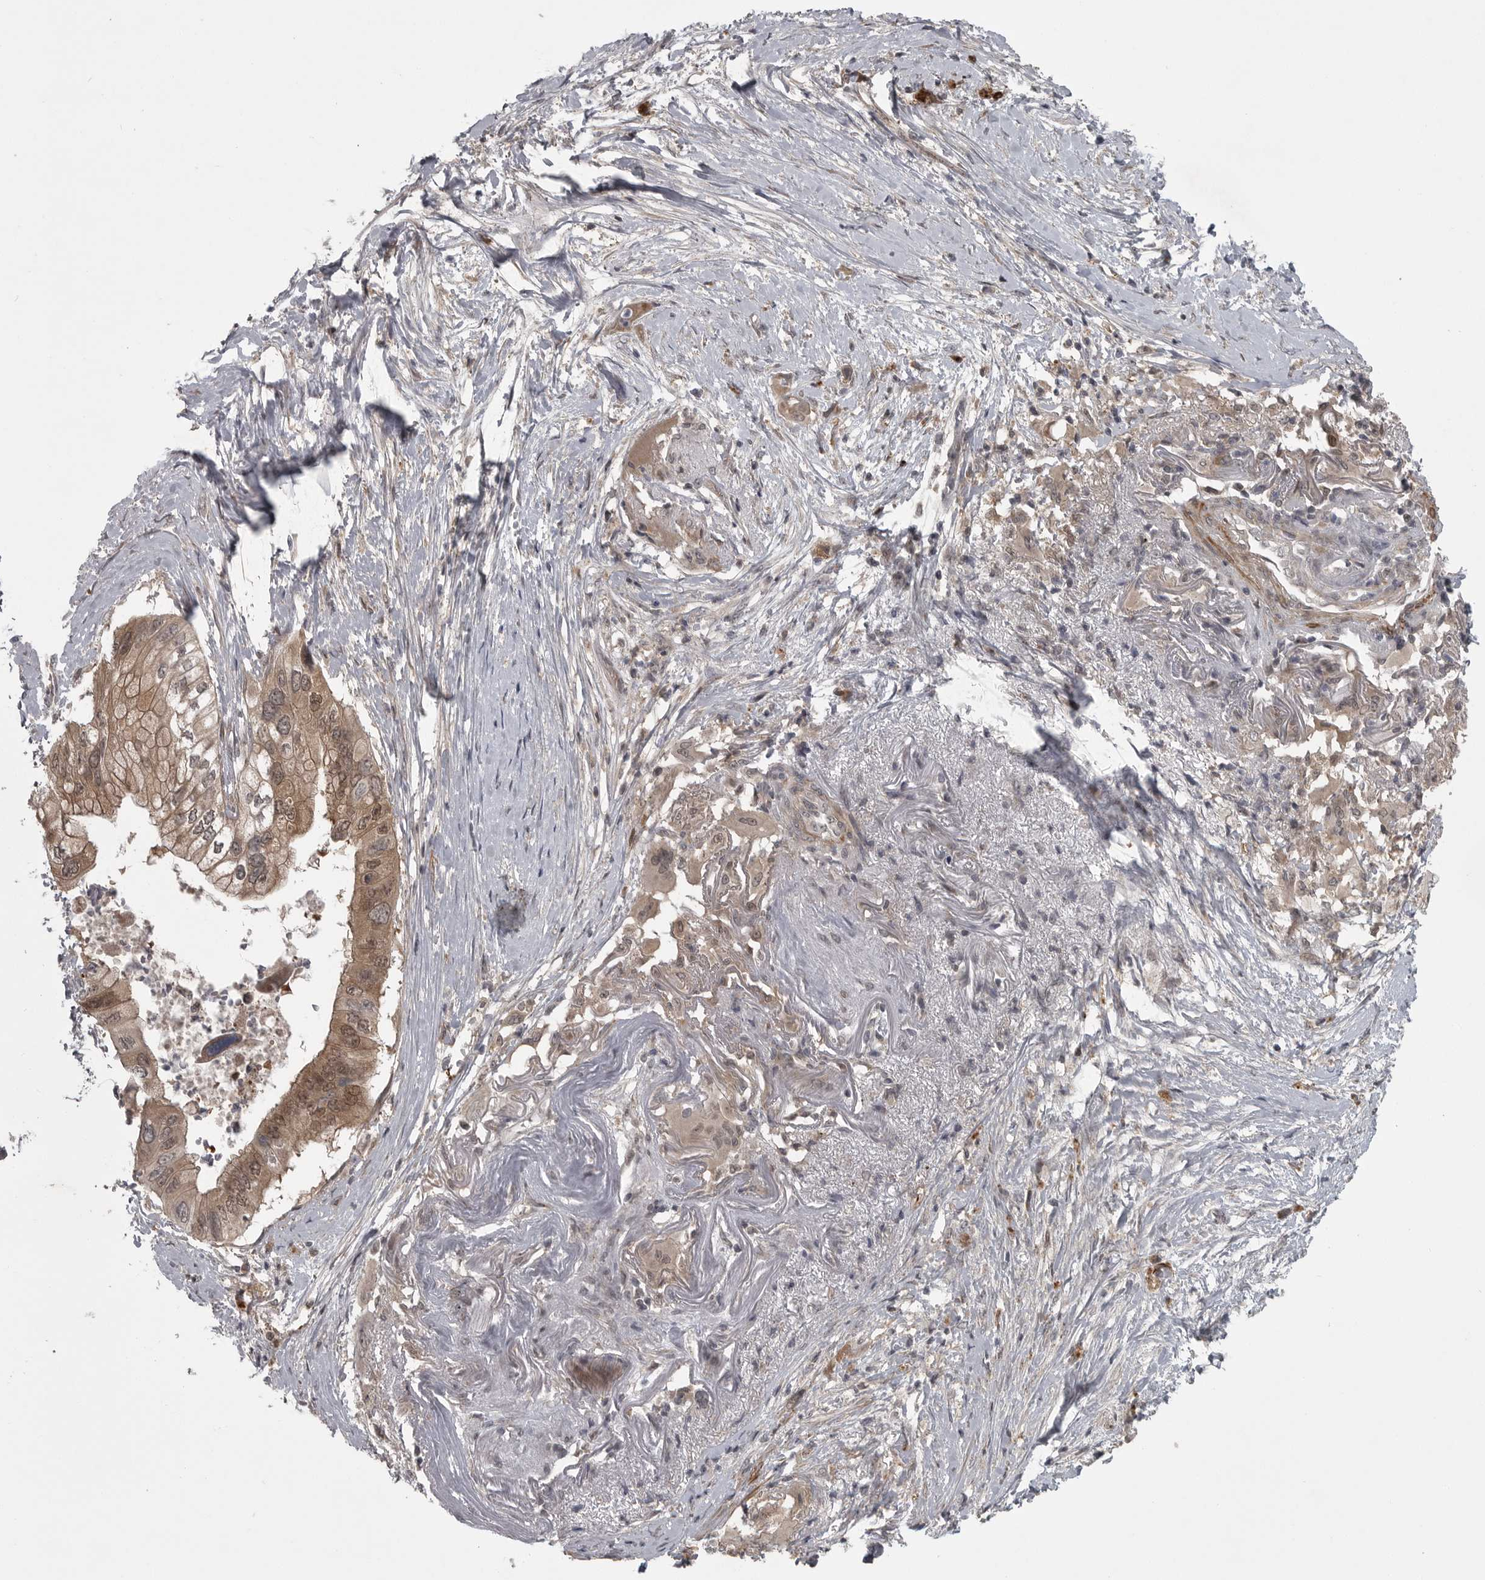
{"staining": {"intensity": "moderate", "quantity": ">75%", "location": "cytoplasmic/membranous,nuclear"}, "tissue": "pancreatic cancer", "cell_type": "Tumor cells", "image_type": "cancer", "snomed": [{"axis": "morphology", "description": "Adenocarcinoma, NOS"}, {"axis": "topography", "description": "Pancreas"}], "caption": "An image showing moderate cytoplasmic/membranous and nuclear positivity in about >75% of tumor cells in pancreatic cancer (adenocarcinoma), as visualized by brown immunohistochemical staining.", "gene": "PPP1R9A", "patient": {"sex": "male", "age": 66}}